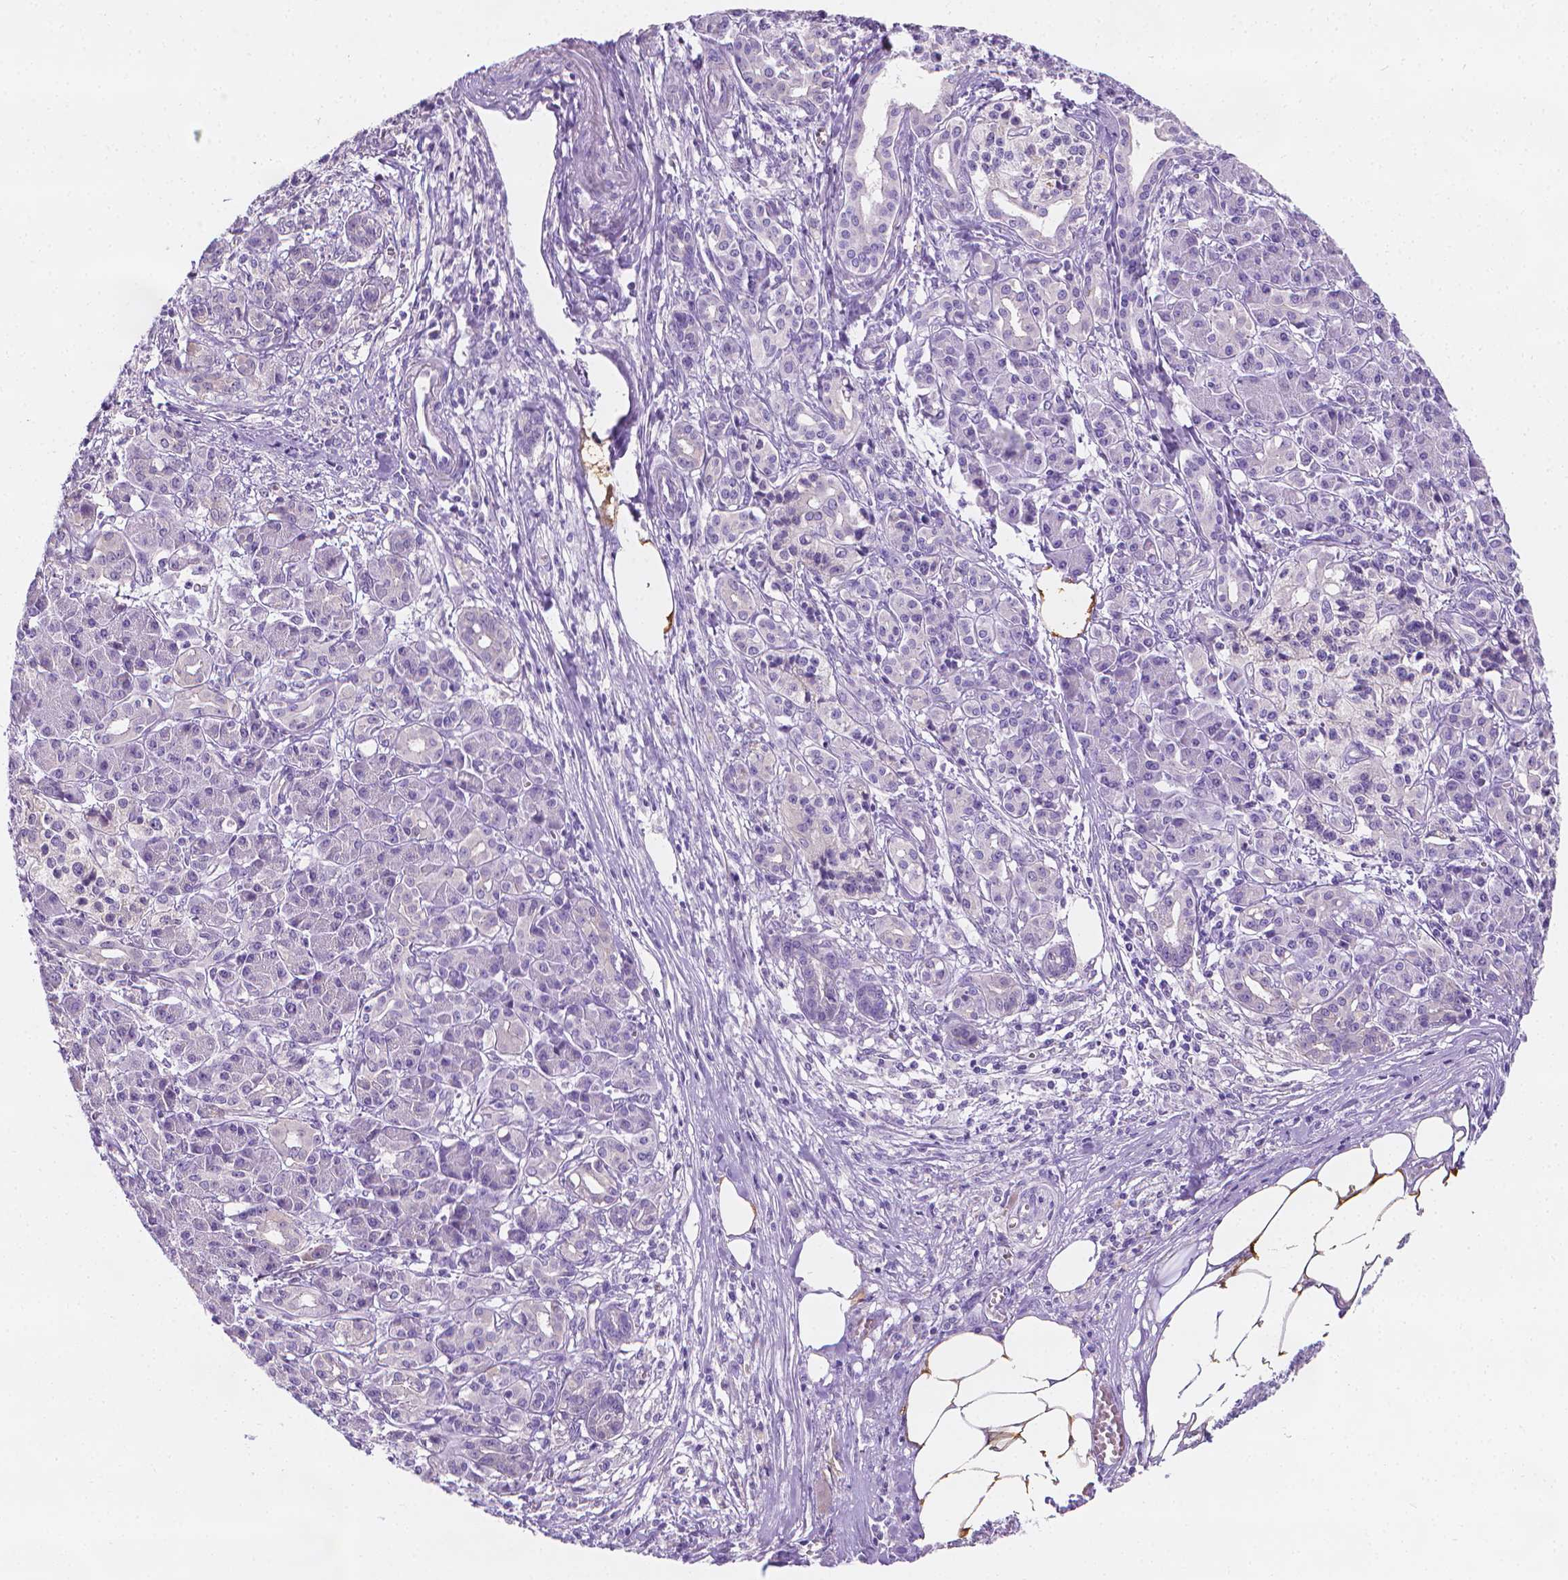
{"staining": {"intensity": "negative", "quantity": "none", "location": "none"}, "tissue": "pancreatic cancer", "cell_type": "Tumor cells", "image_type": "cancer", "snomed": [{"axis": "morphology", "description": "Adenocarcinoma, NOS"}, {"axis": "topography", "description": "Pancreas"}], "caption": "High magnification brightfield microscopy of adenocarcinoma (pancreatic) stained with DAB (brown) and counterstained with hematoxylin (blue): tumor cells show no significant positivity. (Stains: DAB IHC with hematoxylin counter stain, Microscopy: brightfield microscopy at high magnification).", "gene": "FASN", "patient": {"sex": "female", "age": 68}}